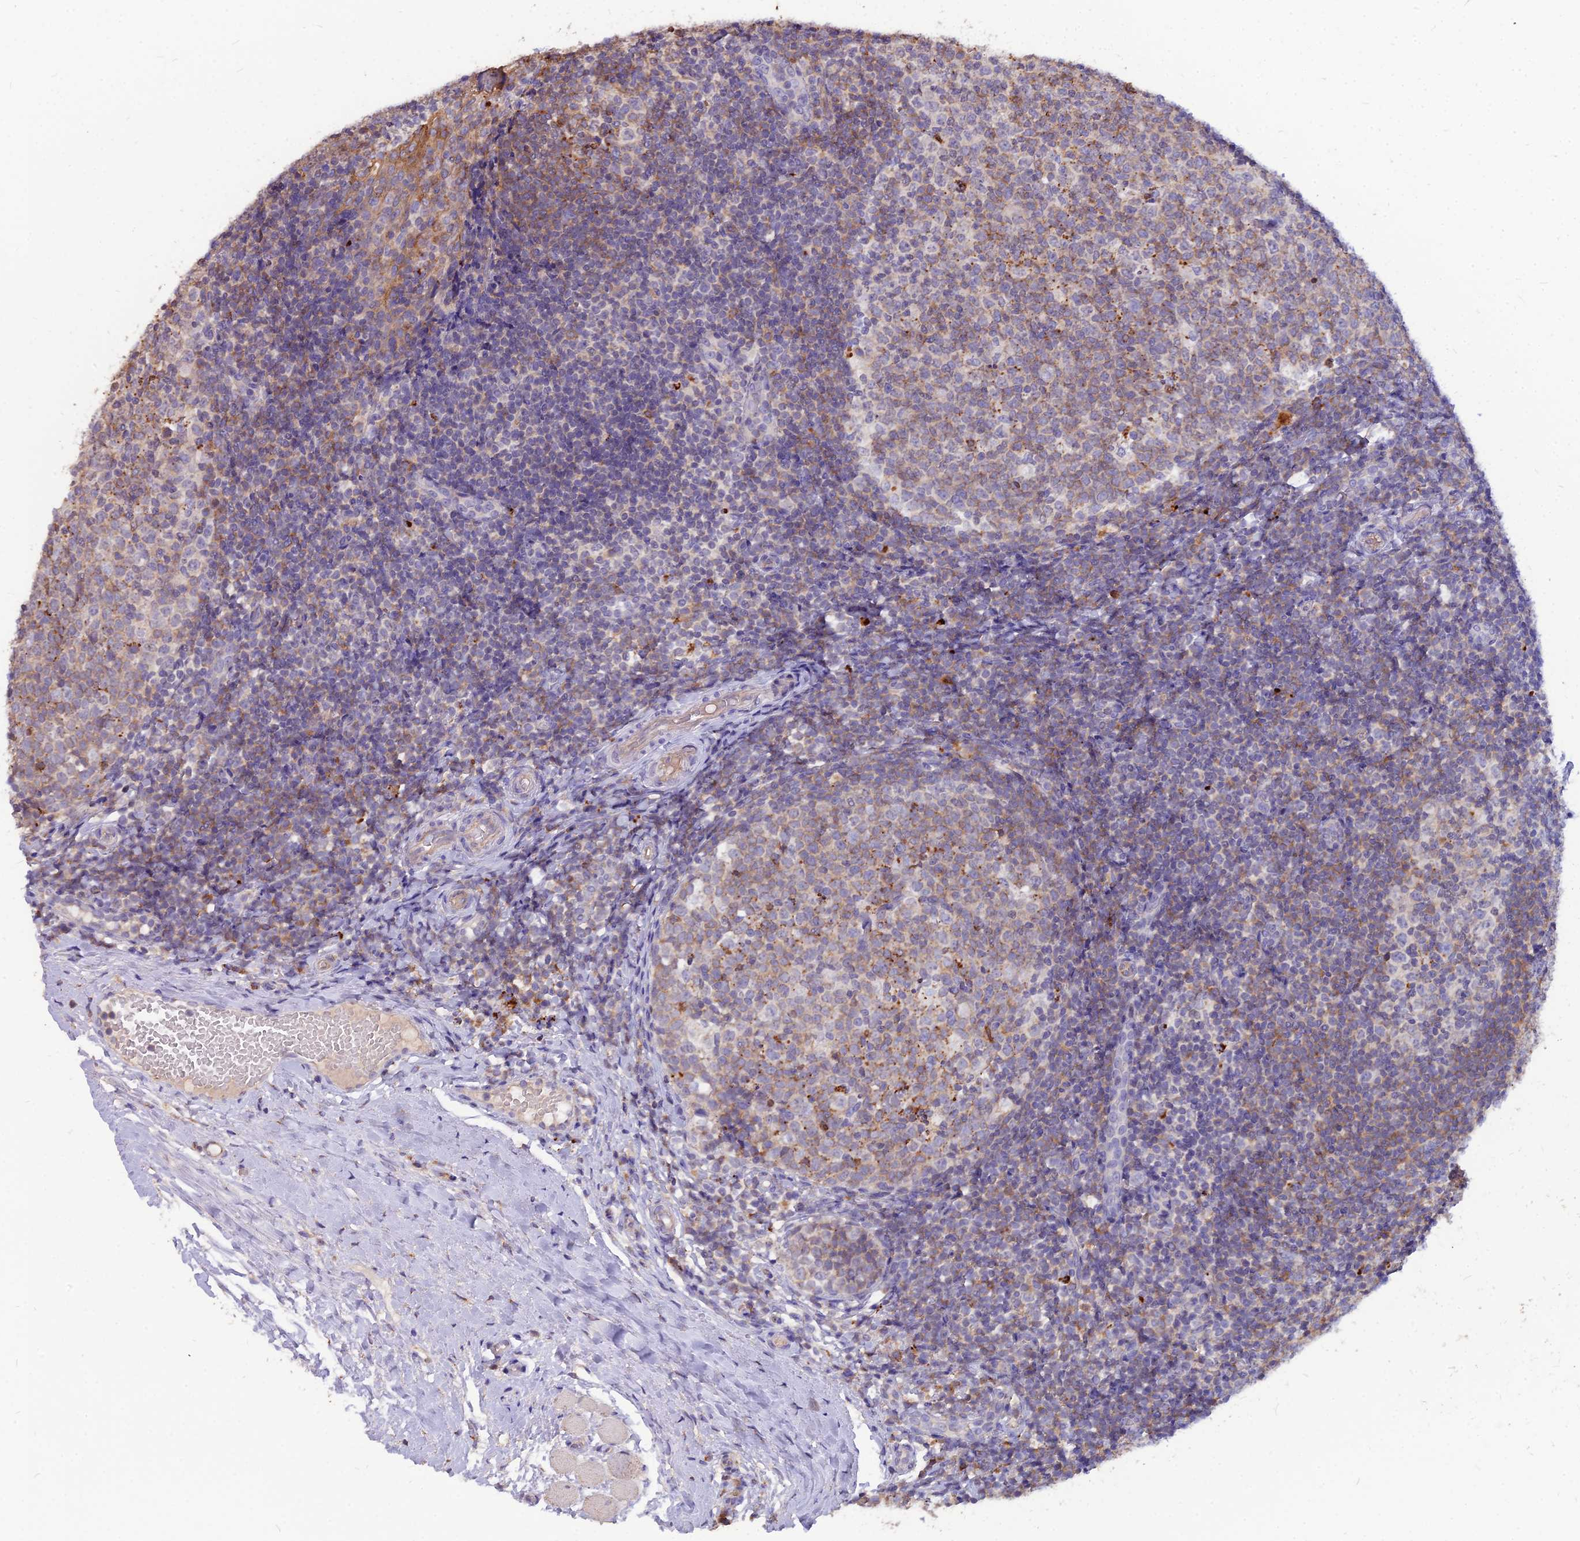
{"staining": {"intensity": "moderate", "quantity": ">75%", "location": "cytoplasmic/membranous"}, "tissue": "tonsil", "cell_type": "Germinal center cells", "image_type": "normal", "snomed": [{"axis": "morphology", "description": "Normal tissue, NOS"}, {"axis": "topography", "description": "Tonsil"}], "caption": "Protein expression analysis of benign tonsil demonstrates moderate cytoplasmic/membranous positivity in approximately >75% of germinal center cells.", "gene": "PCED1B", "patient": {"sex": "female", "age": 19}}